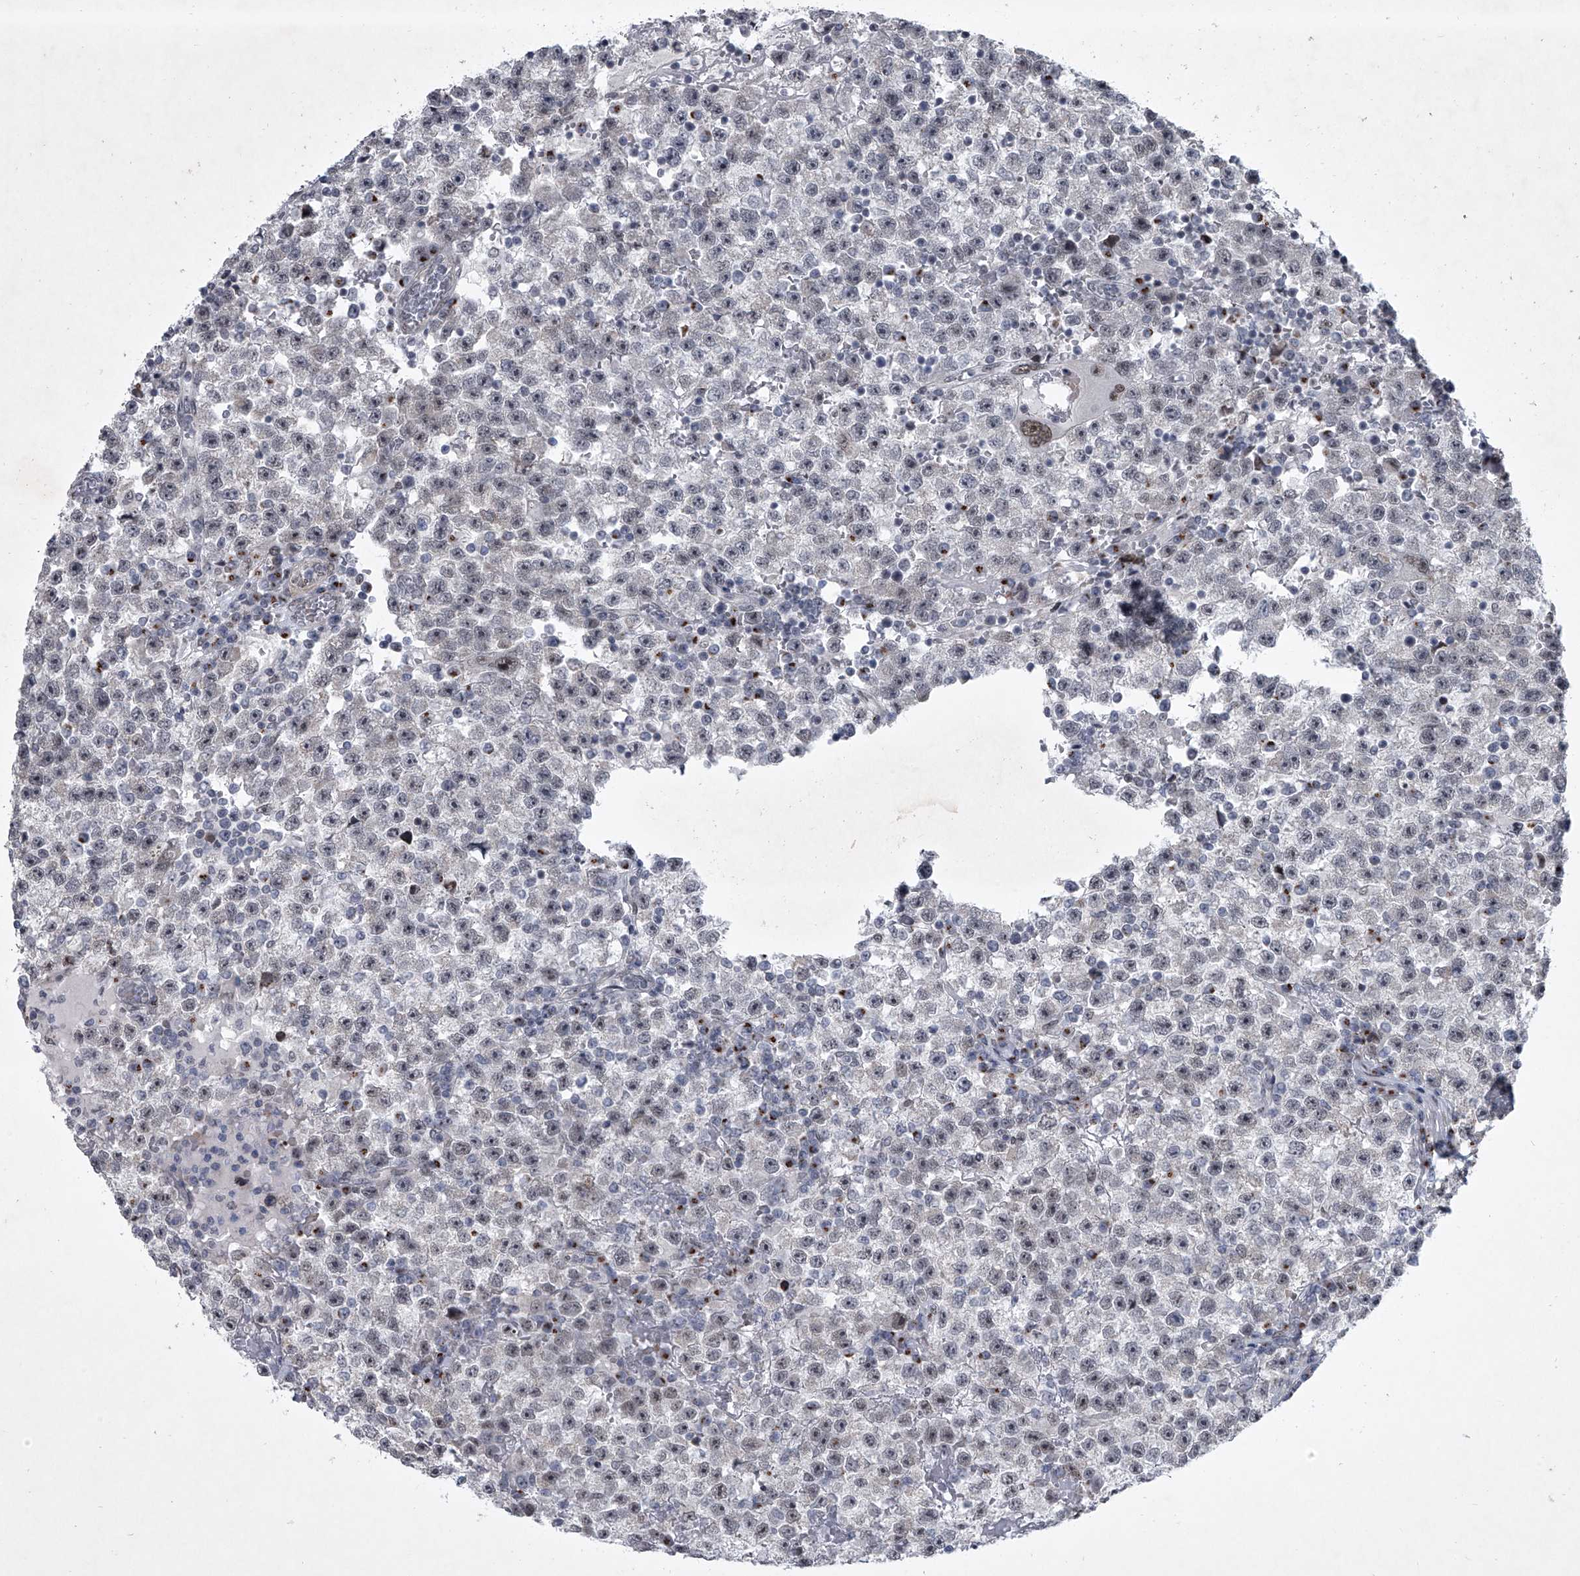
{"staining": {"intensity": "negative", "quantity": "none", "location": "none"}, "tissue": "testis cancer", "cell_type": "Tumor cells", "image_type": "cancer", "snomed": [{"axis": "morphology", "description": "Seminoma, NOS"}, {"axis": "topography", "description": "Testis"}], "caption": "This is a histopathology image of immunohistochemistry staining of testis cancer, which shows no positivity in tumor cells. Nuclei are stained in blue.", "gene": "MLLT1", "patient": {"sex": "male", "age": 22}}